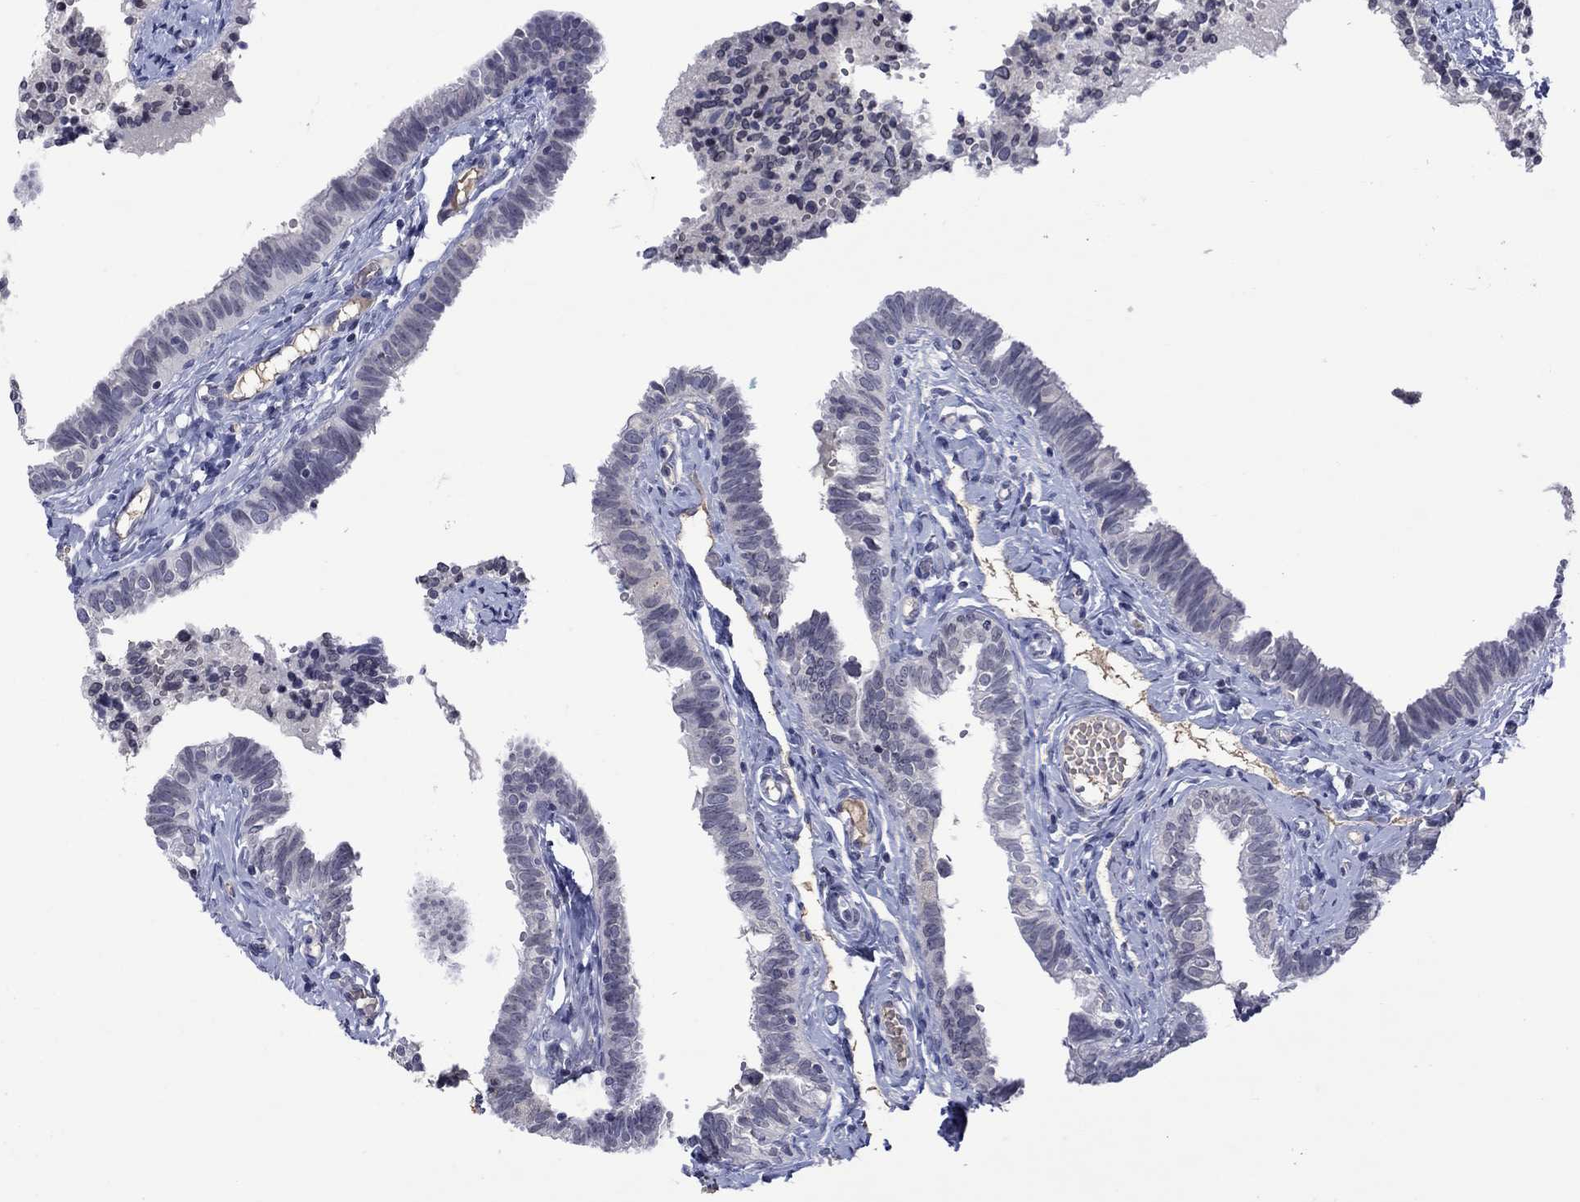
{"staining": {"intensity": "negative", "quantity": "none", "location": "none"}, "tissue": "fallopian tube", "cell_type": "Glandular cells", "image_type": "normal", "snomed": [{"axis": "morphology", "description": "Normal tissue, NOS"}, {"axis": "topography", "description": "Fallopian tube"}], "caption": "DAB (3,3'-diaminobenzidine) immunohistochemical staining of normal human fallopian tube reveals no significant expression in glandular cells. (DAB immunohistochemistry, high magnification).", "gene": "NSMF", "patient": {"sex": "female", "age": 47}}